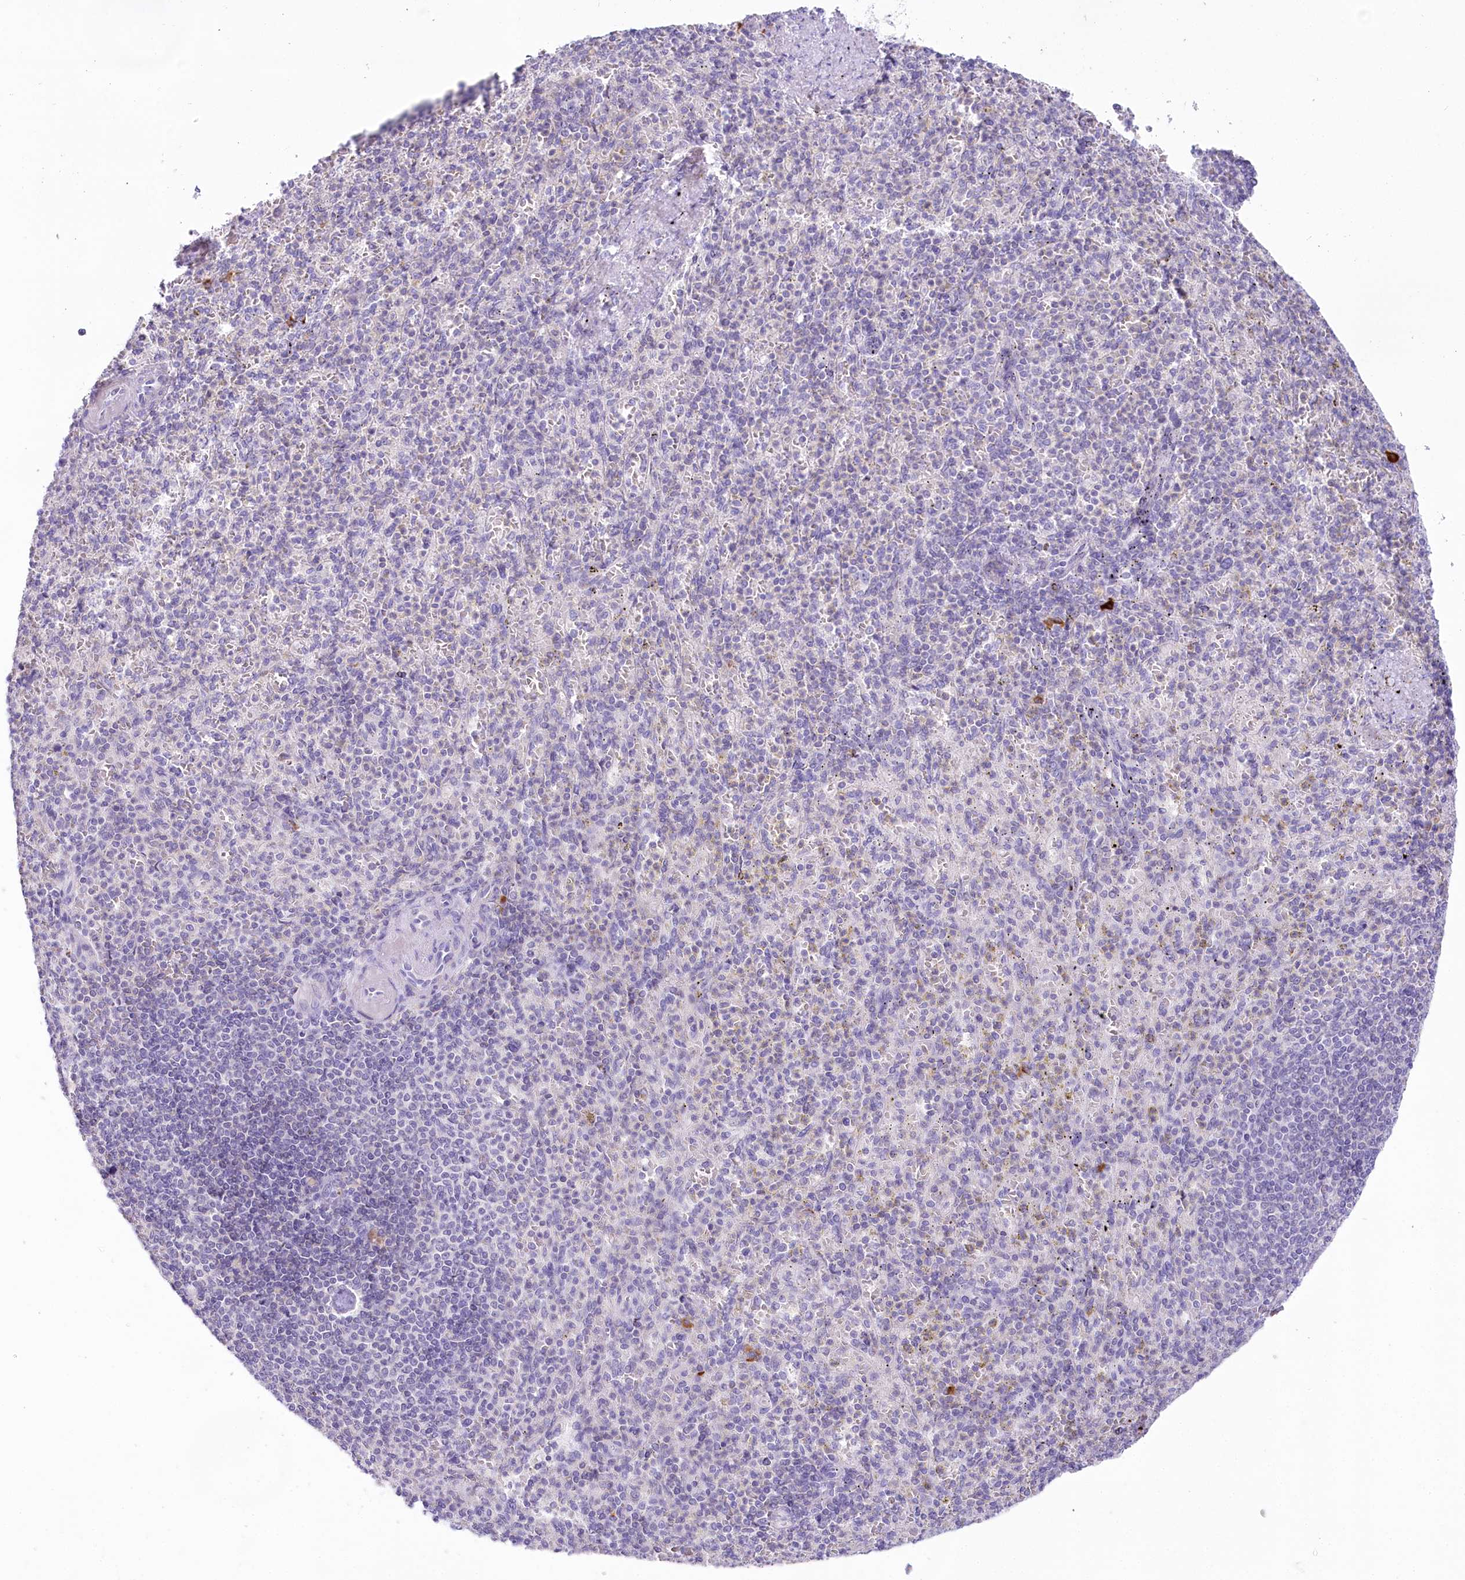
{"staining": {"intensity": "negative", "quantity": "none", "location": "none"}, "tissue": "spleen", "cell_type": "Cells in red pulp", "image_type": "normal", "snomed": [{"axis": "morphology", "description": "Normal tissue, NOS"}, {"axis": "topography", "description": "Spleen"}], "caption": "An immunohistochemistry (IHC) image of unremarkable spleen is shown. There is no staining in cells in red pulp of spleen.", "gene": "MYOZ1", "patient": {"sex": "female", "age": 74}}